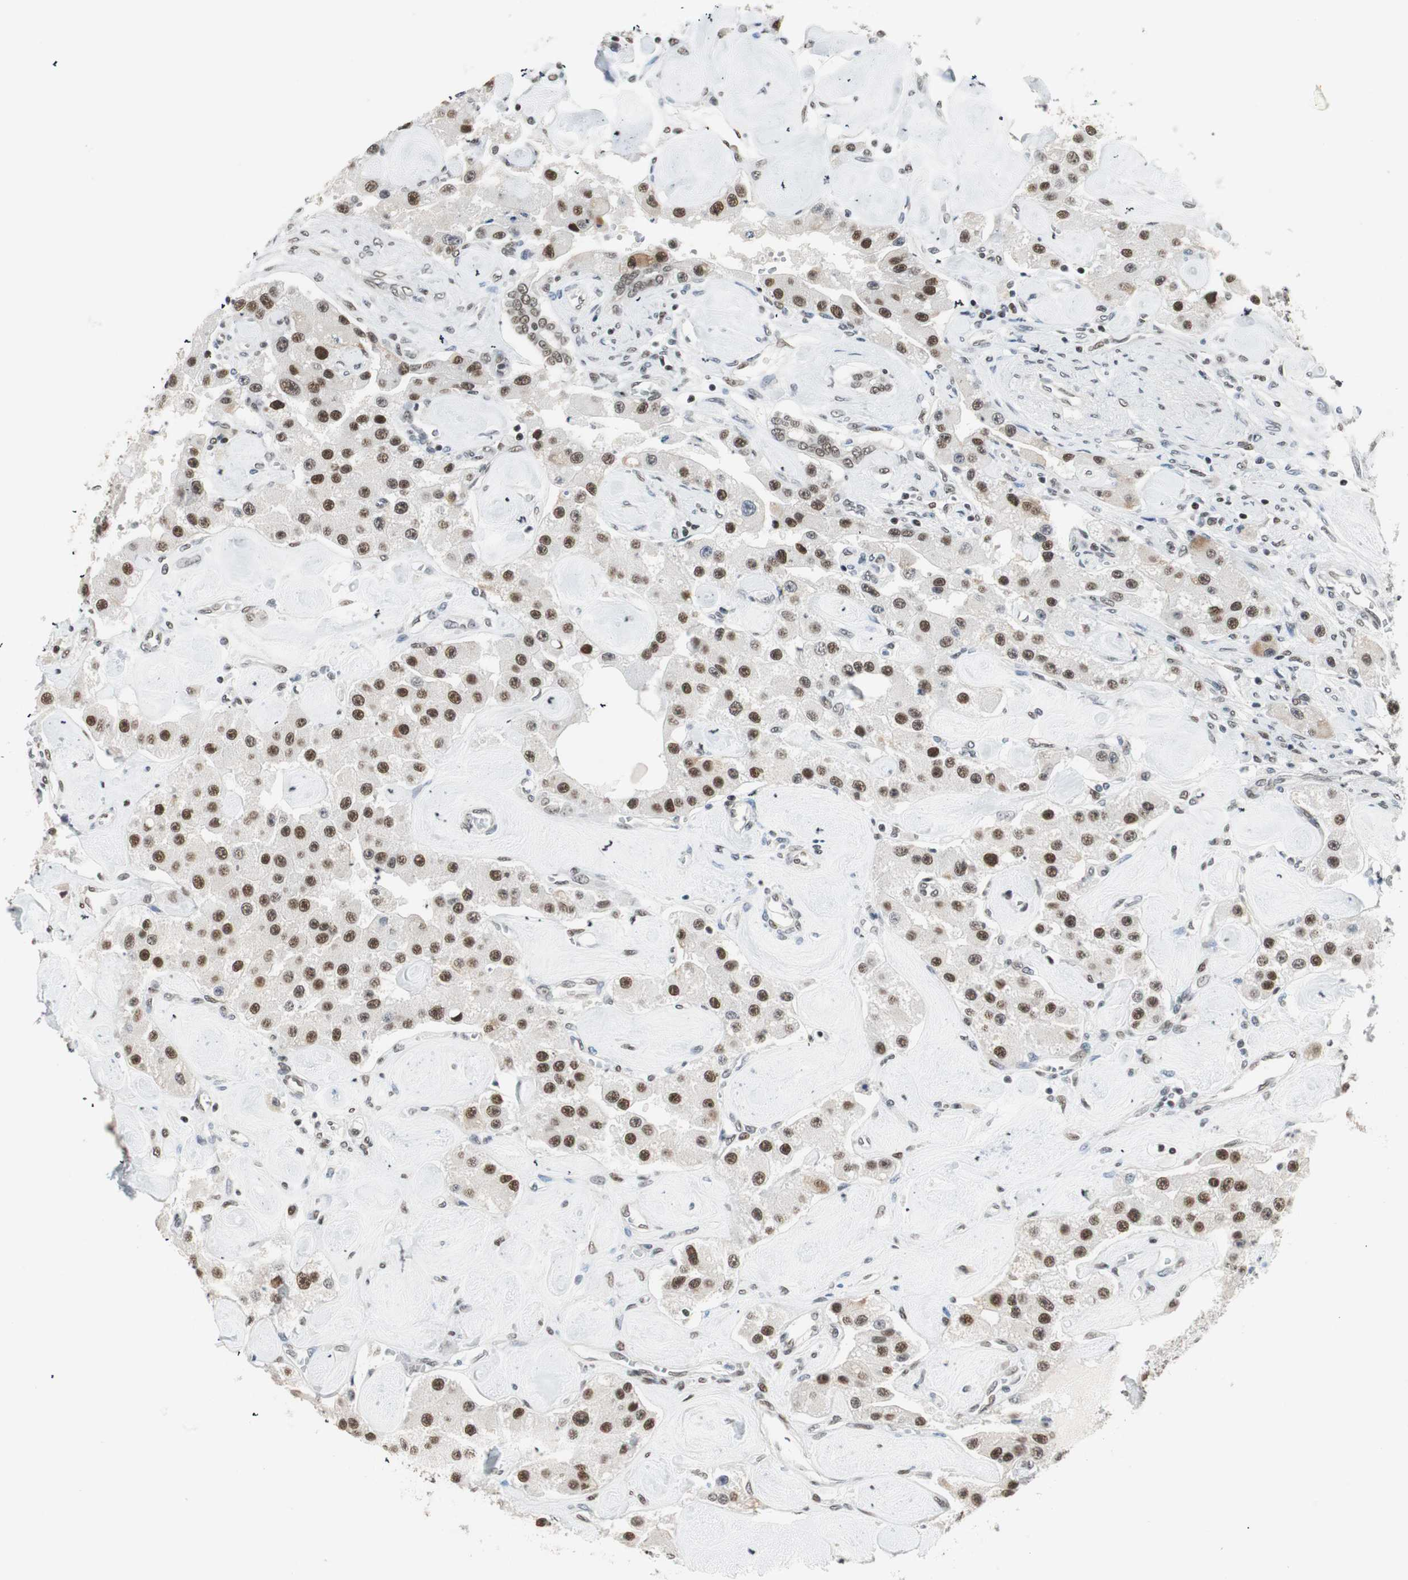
{"staining": {"intensity": "moderate", "quantity": ">75%", "location": "nuclear"}, "tissue": "carcinoid", "cell_type": "Tumor cells", "image_type": "cancer", "snomed": [{"axis": "morphology", "description": "Carcinoid, malignant, NOS"}, {"axis": "topography", "description": "Pancreas"}], "caption": "Protein analysis of malignant carcinoid tissue exhibits moderate nuclear expression in approximately >75% of tumor cells. The staining was performed using DAB to visualize the protein expression in brown, while the nuclei were stained in blue with hematoxylin (Magnification: 20x).", "gene": "ZBTB17", "patient": {"sex": "male", "age": 41}}